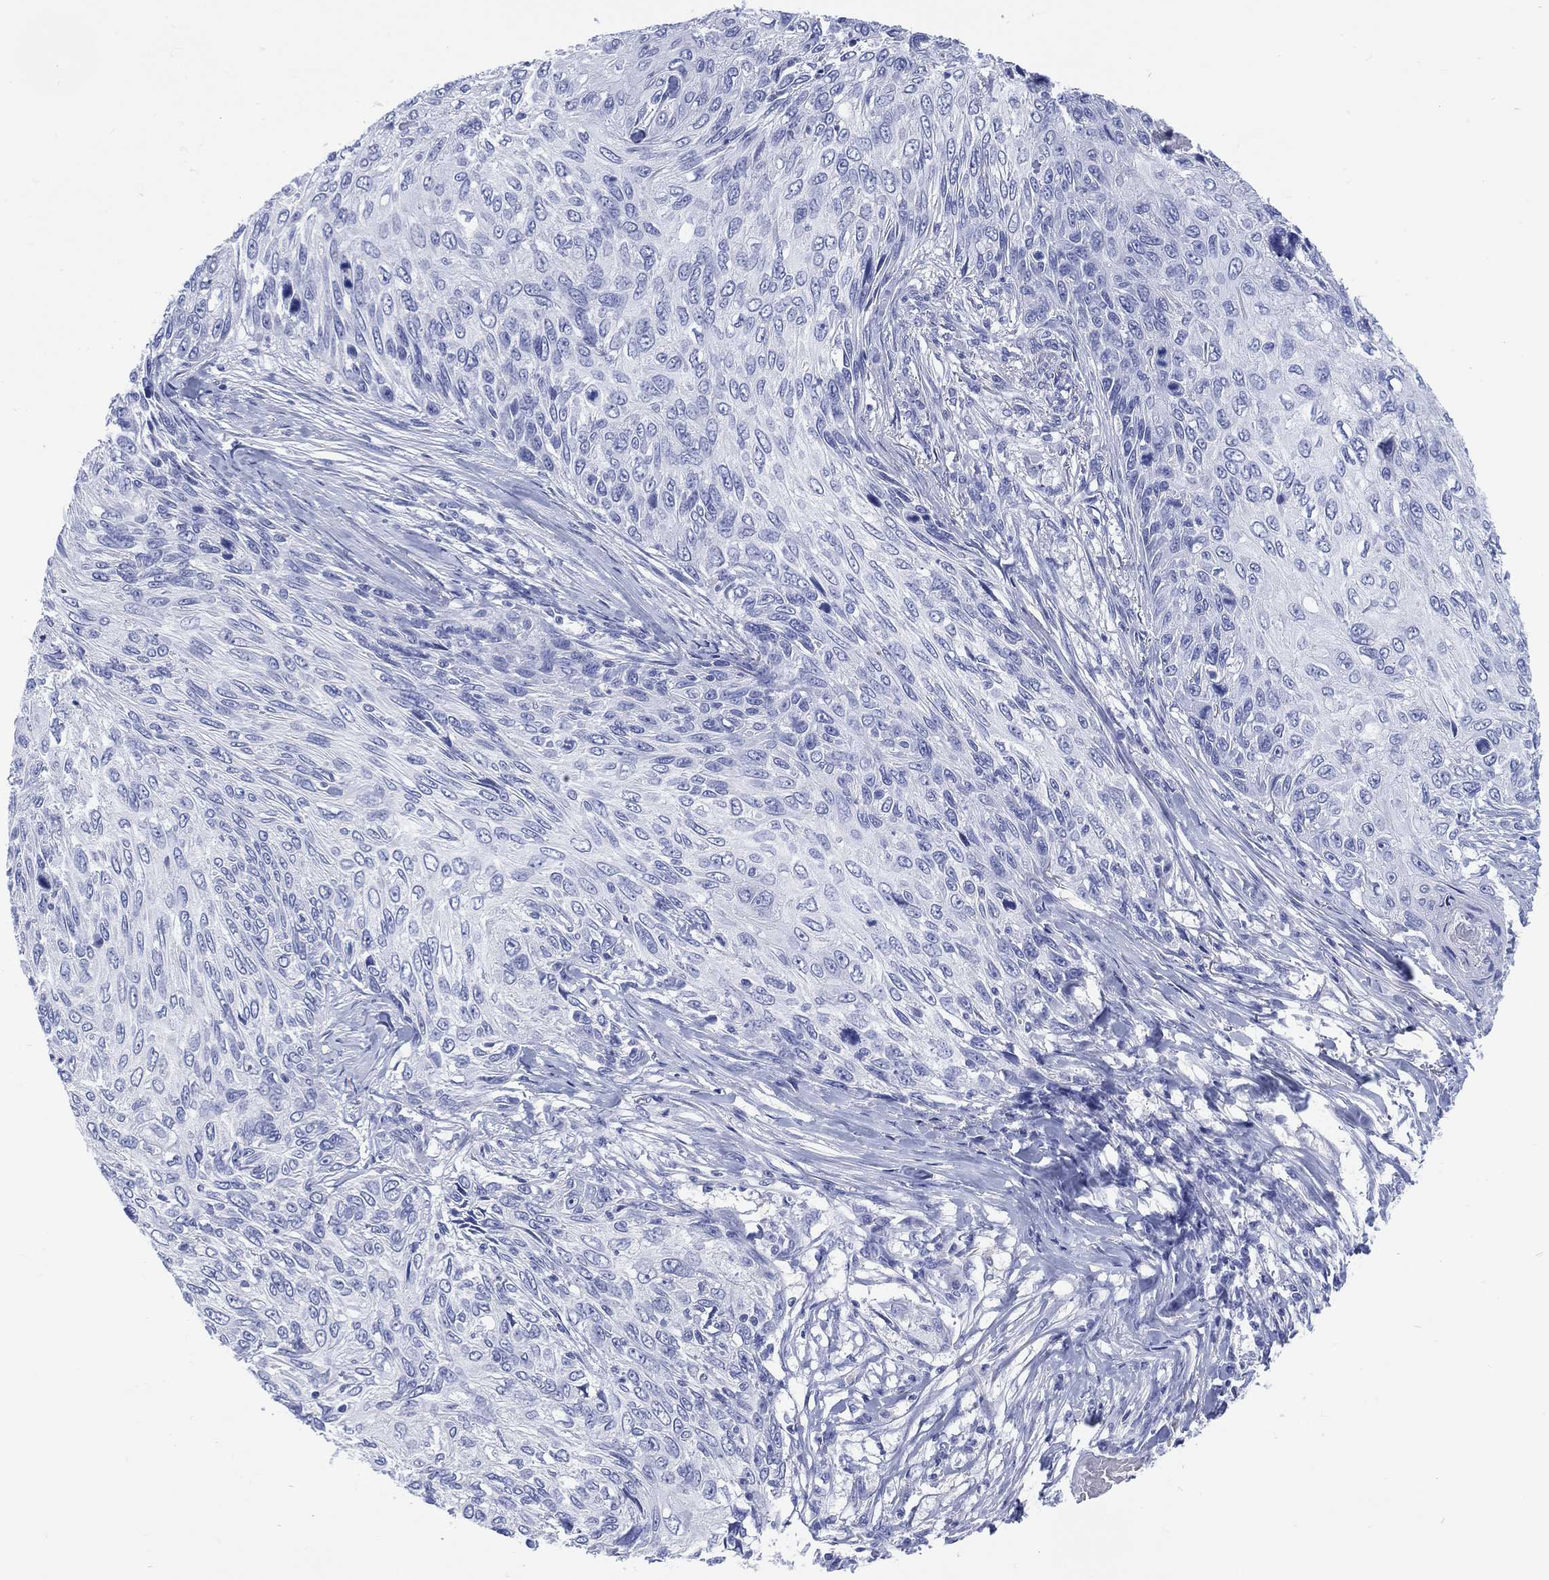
{"staining": {"intensity": "negative", "quantity": "none", "location": "none"}, "tissue": "skin cancer", "cell_type": "Tumor cells", "image_type": "cancer", "snomed": [{"axis": "morphology", "description": "Squamous cell carcinoma, NOS"}, {"axis": "topography", "description": "Skin"}], "caption": "A high-resolution photomicrograph shows IHC staining of skin cancer (squamous cell carcinoma), which displays no significant expression in tumor cells. The staining was performed using DAB to visualize the protein expression in brown, while the nuclei were stained in blue with hematoxylin (Magnification: 20x).", "gene": "LRRD1", "patient": {"sex": "male", "age": 92}}